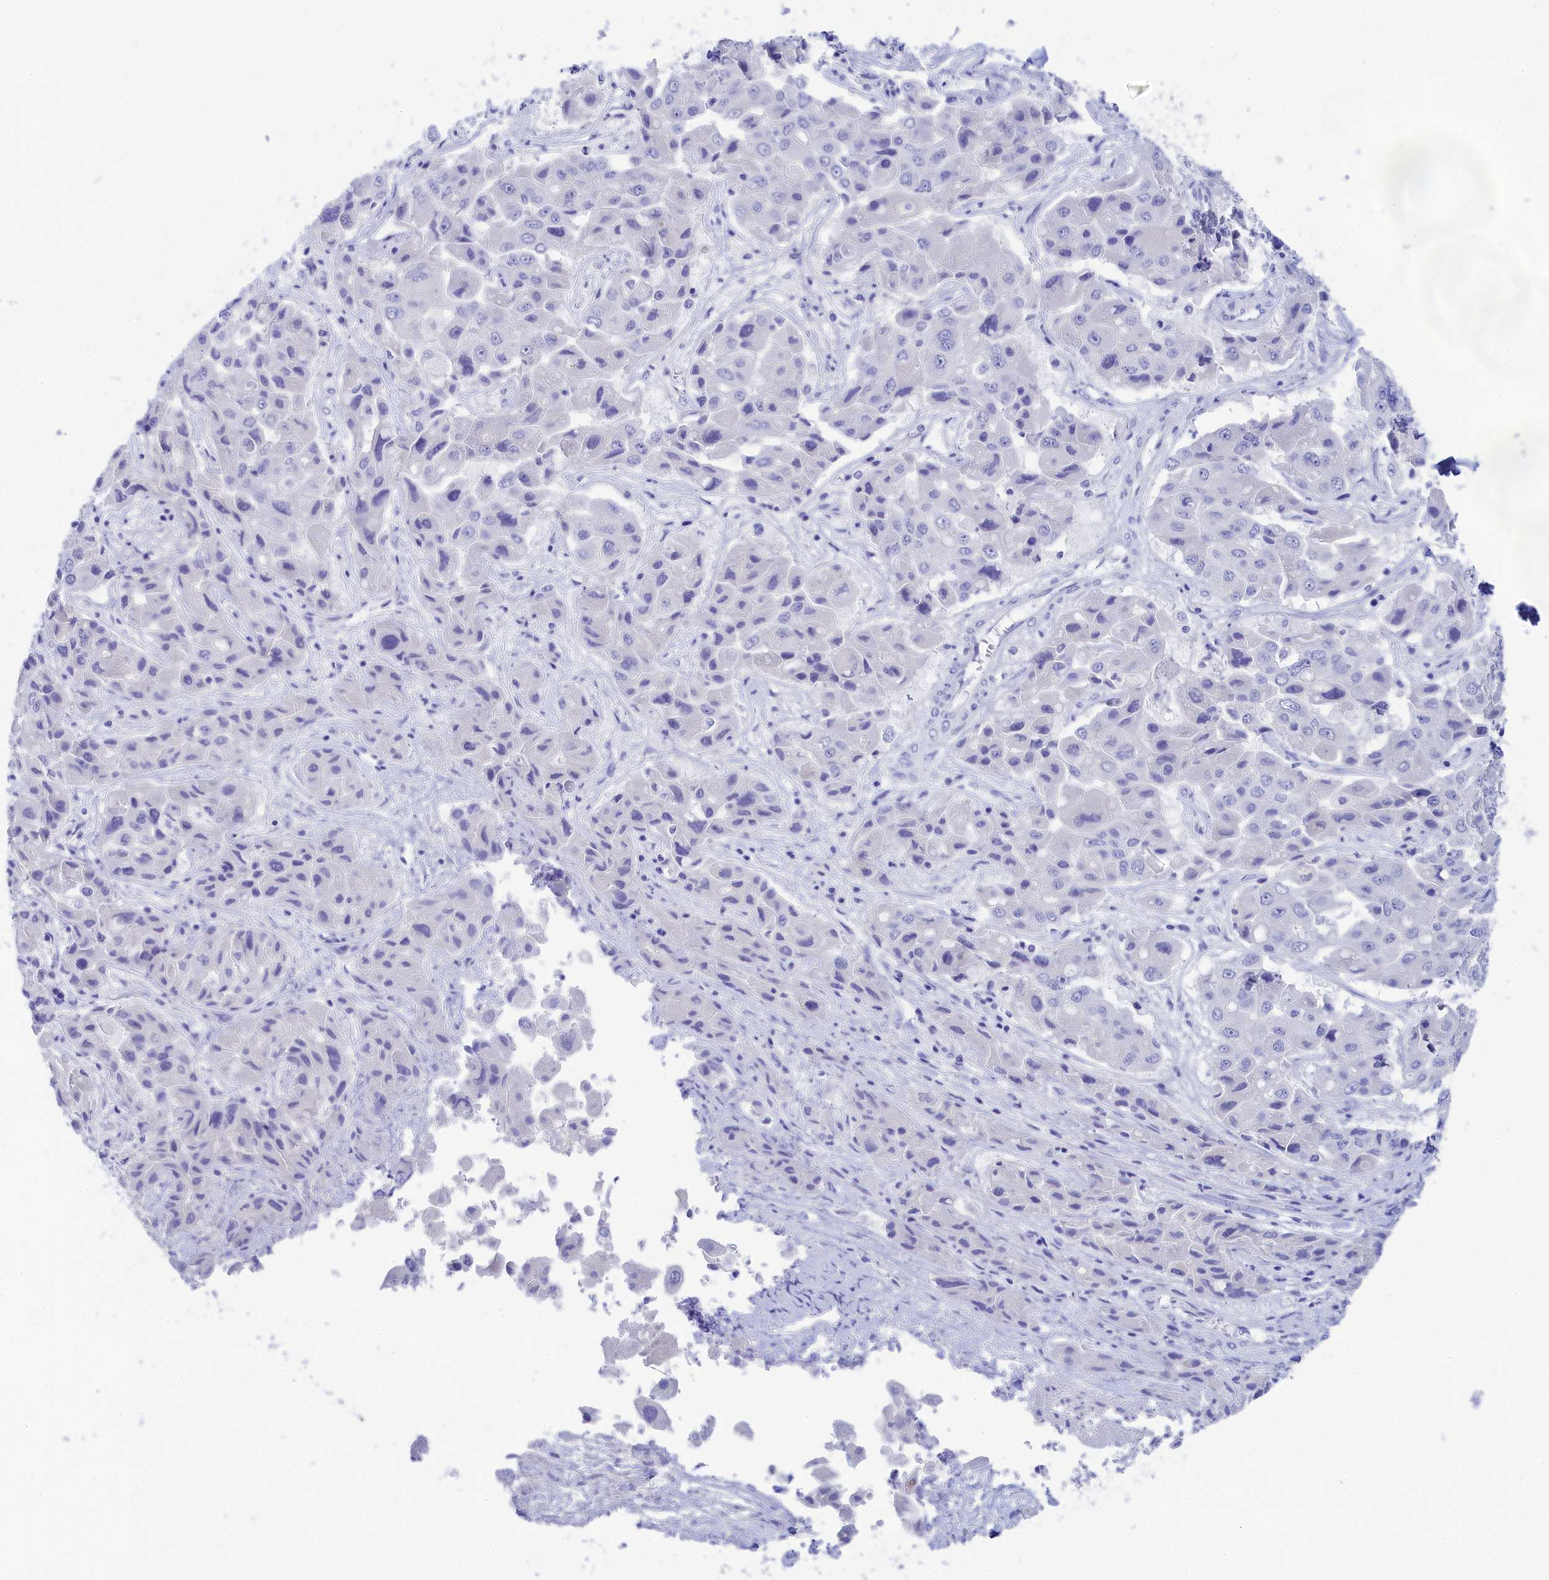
{"staining": {"intensity": "negative", "quantity": "none", "location": "none"}, "tissue": "liver cancer", "cell_type": "Tumor cells", "image_type": "cancer", "snomed": [{"axis": "morphology", "description": "Cholangiocarcinoma"}, {"axis": "topography", "description": "Liver"}], "caption": "The immunohistochemistry photomicrograph has no significant staining in tumor cells of liver cancer tissue.", "gene": "TRIM10", "patient": {"sex": "male", "age": 67}}